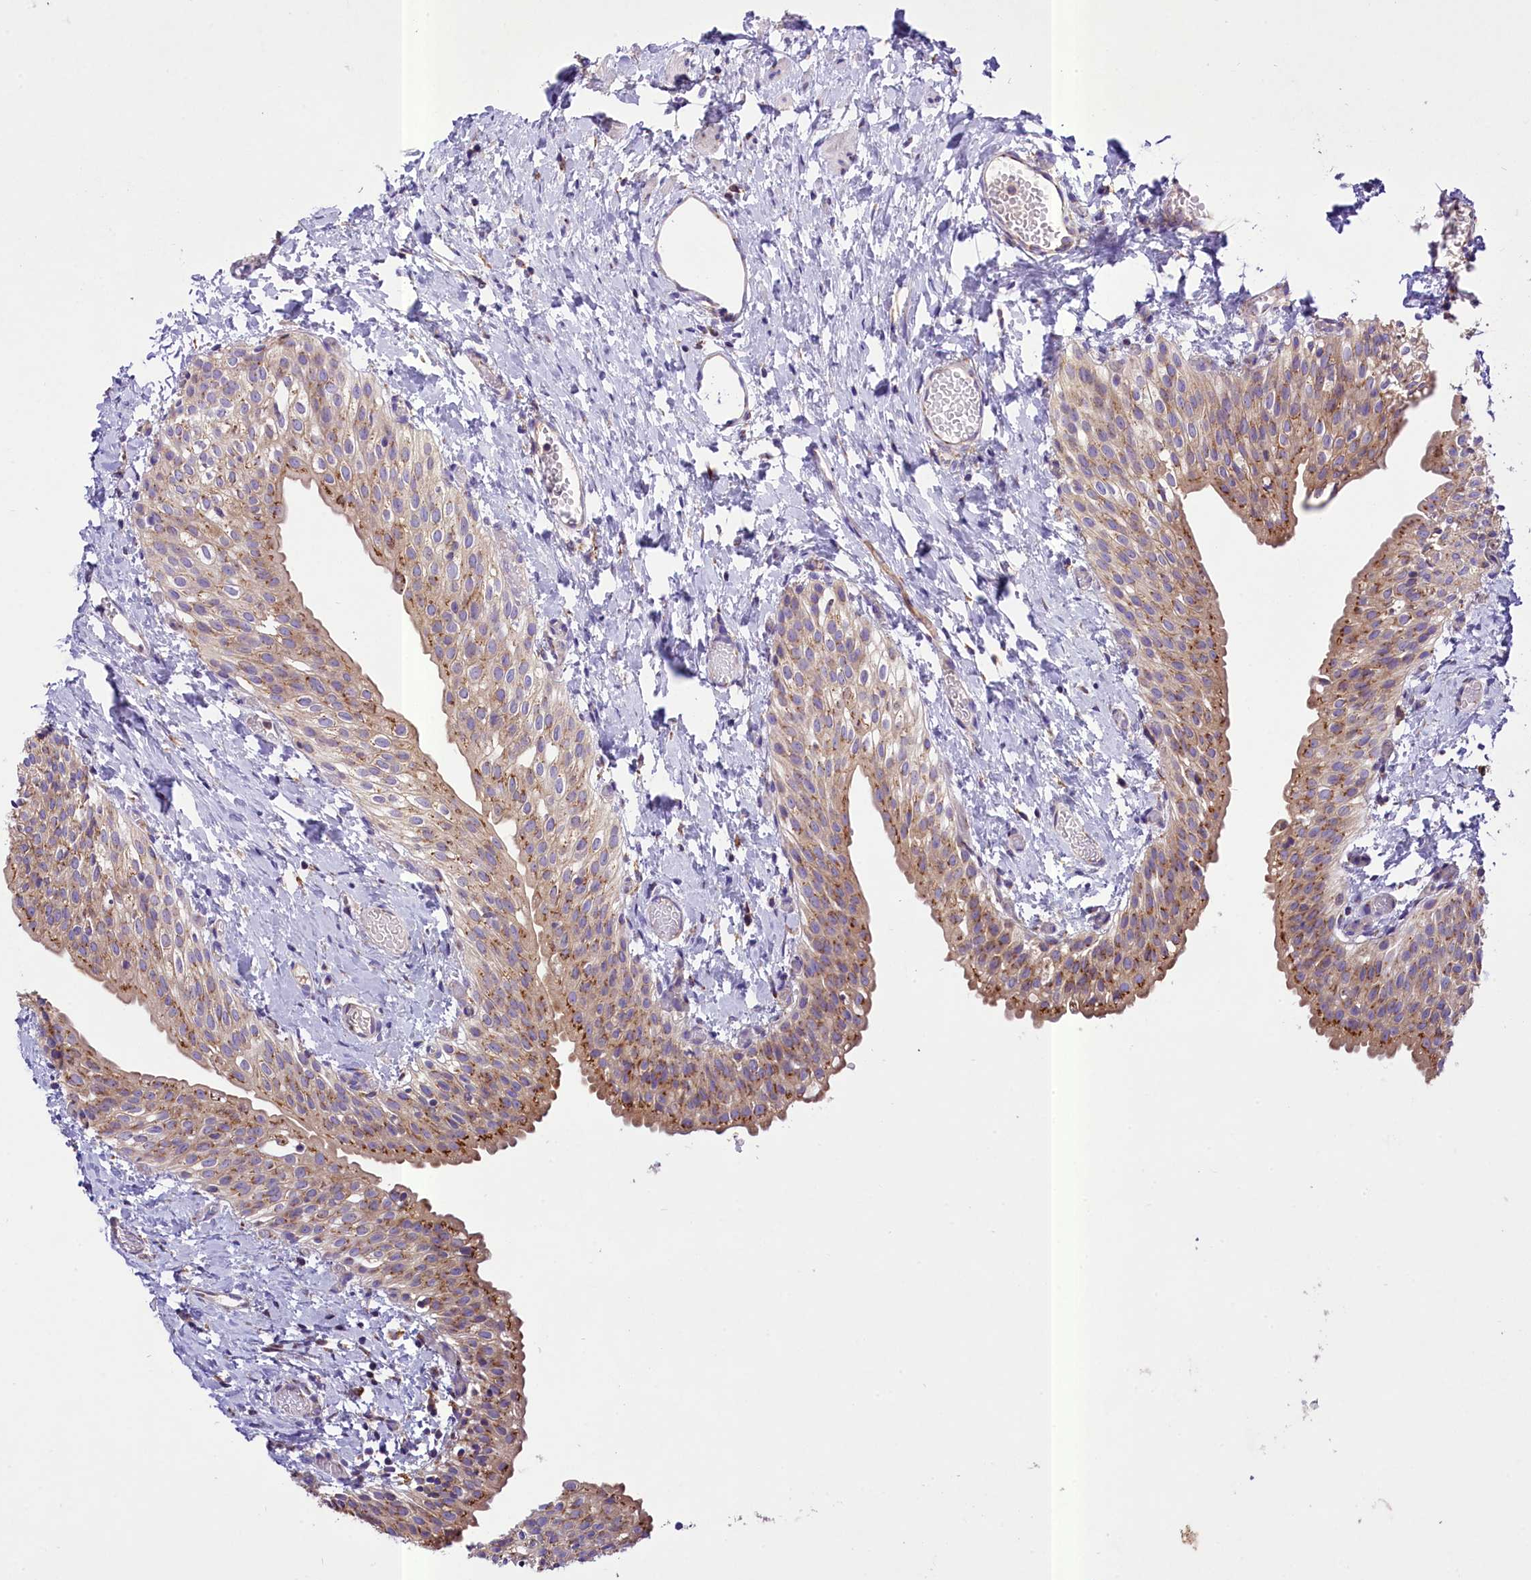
{"staining": {"intensity": "moderate", "quantity": "25%-75%", "location": "cytoplasmic/membranous"}, "tissue": "urinary bladder", "cell_type": "Urothelial cells", "image_type": "normal", "snomed": [{"axis": "morphology", "description": "Normal tissue, NOS"}, {"axis": "topography", "description": "Urinary bladder"}], "caption": "About 25%-75% of urothelial cells in unremarkable human urinary bladder exhibit moderate cytoplasmic/membranous protein staining as visualized by brown immunohistochemical staining.", "gene": "PEMT", "patient": {"sex": "male", "age": 1}}